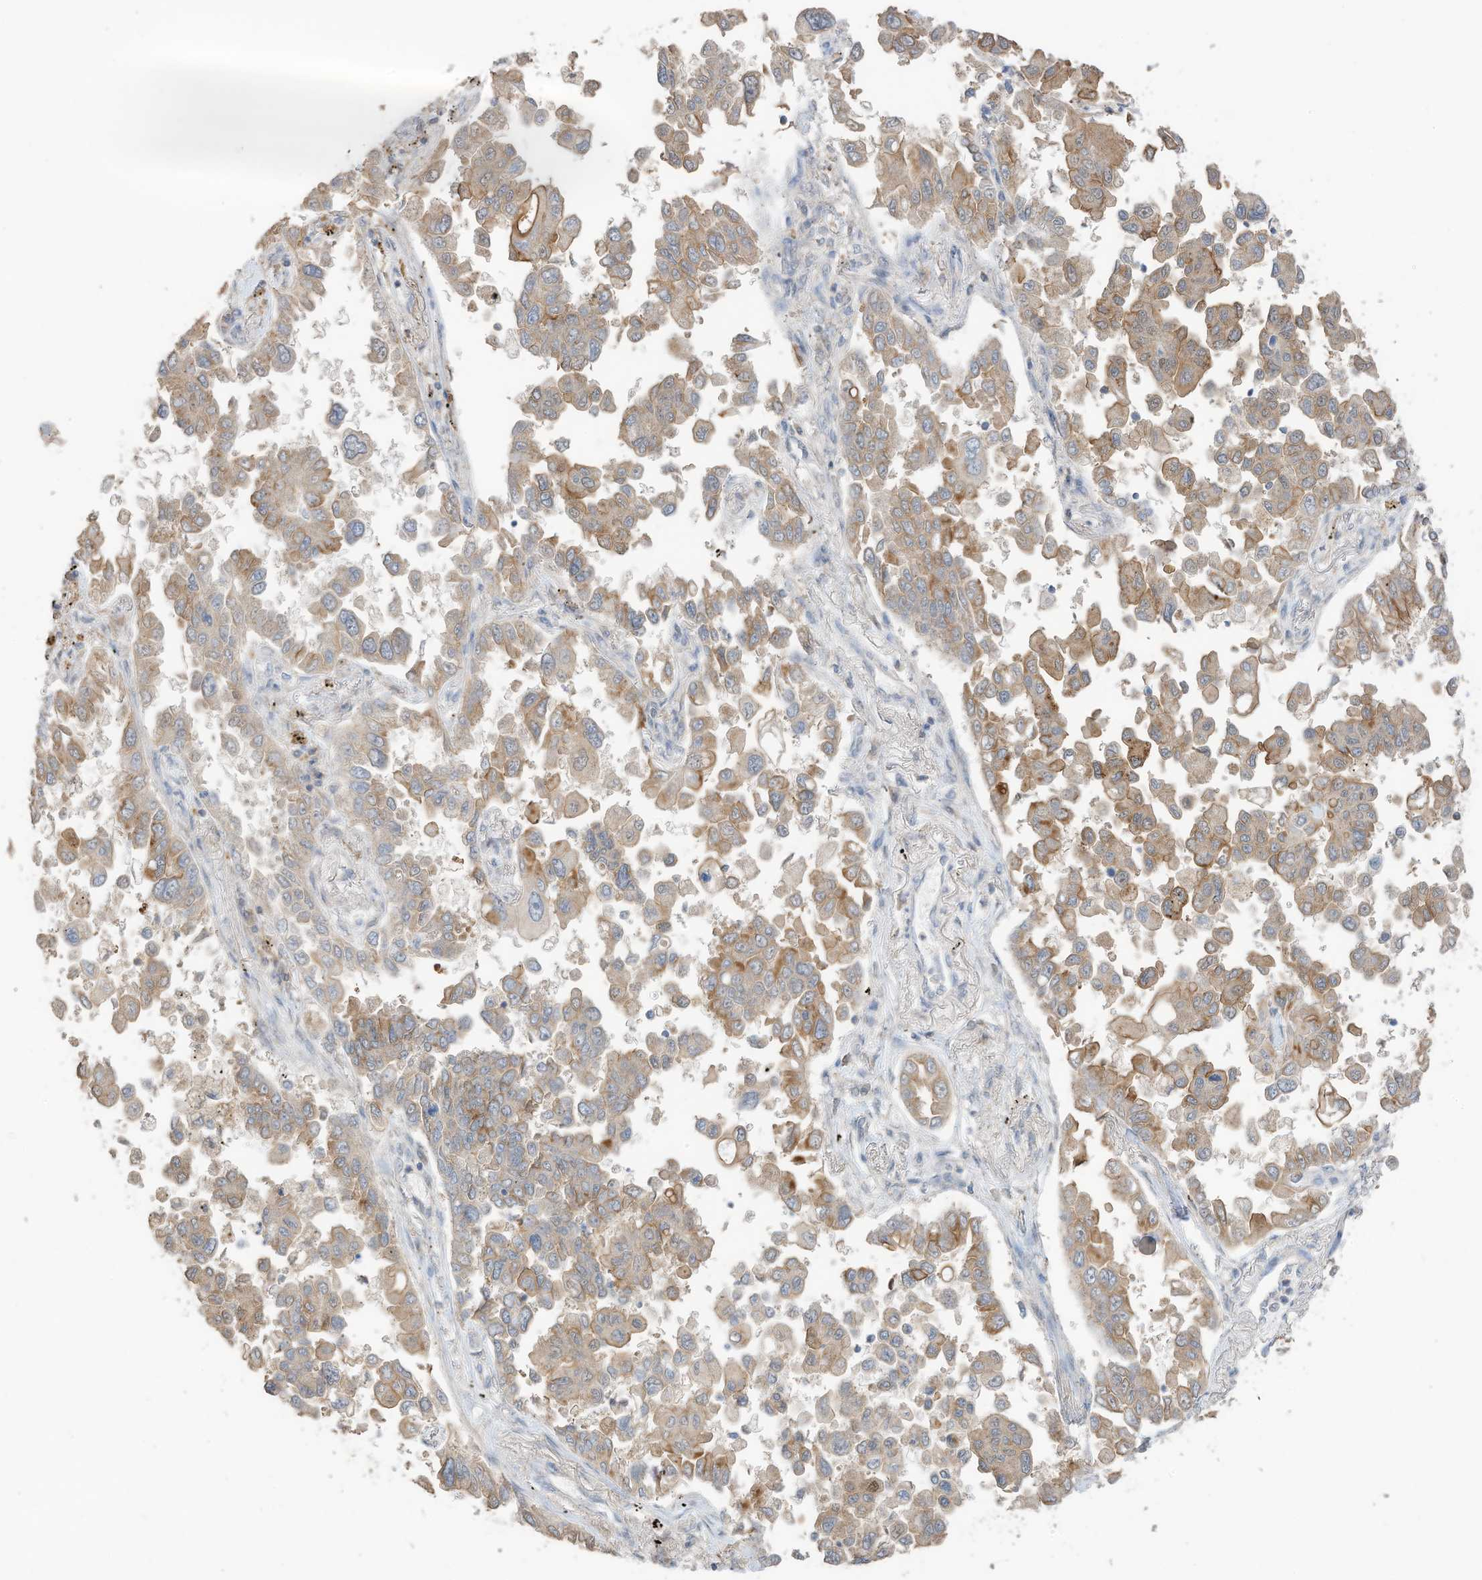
{"staining": {"intensity": "moderate", "quantity": "<25%", "location": "cytoplasmic/membranous"}, "tissue": "lung cancer", "cell_type": "Tumor cells", "image_type": "cancer", "snomed": [{"axis": "morphology", "description": "Adenocarcinoma, NOS"}, {"axis": "topography", "description": "Lung"}], "caption": "Human lung adenocarcinoma stained with a protein marker exhibits moderate staining in tumor cells.", "gene": "CAPN13", "patient": {"sex": "female", "age": 67}}